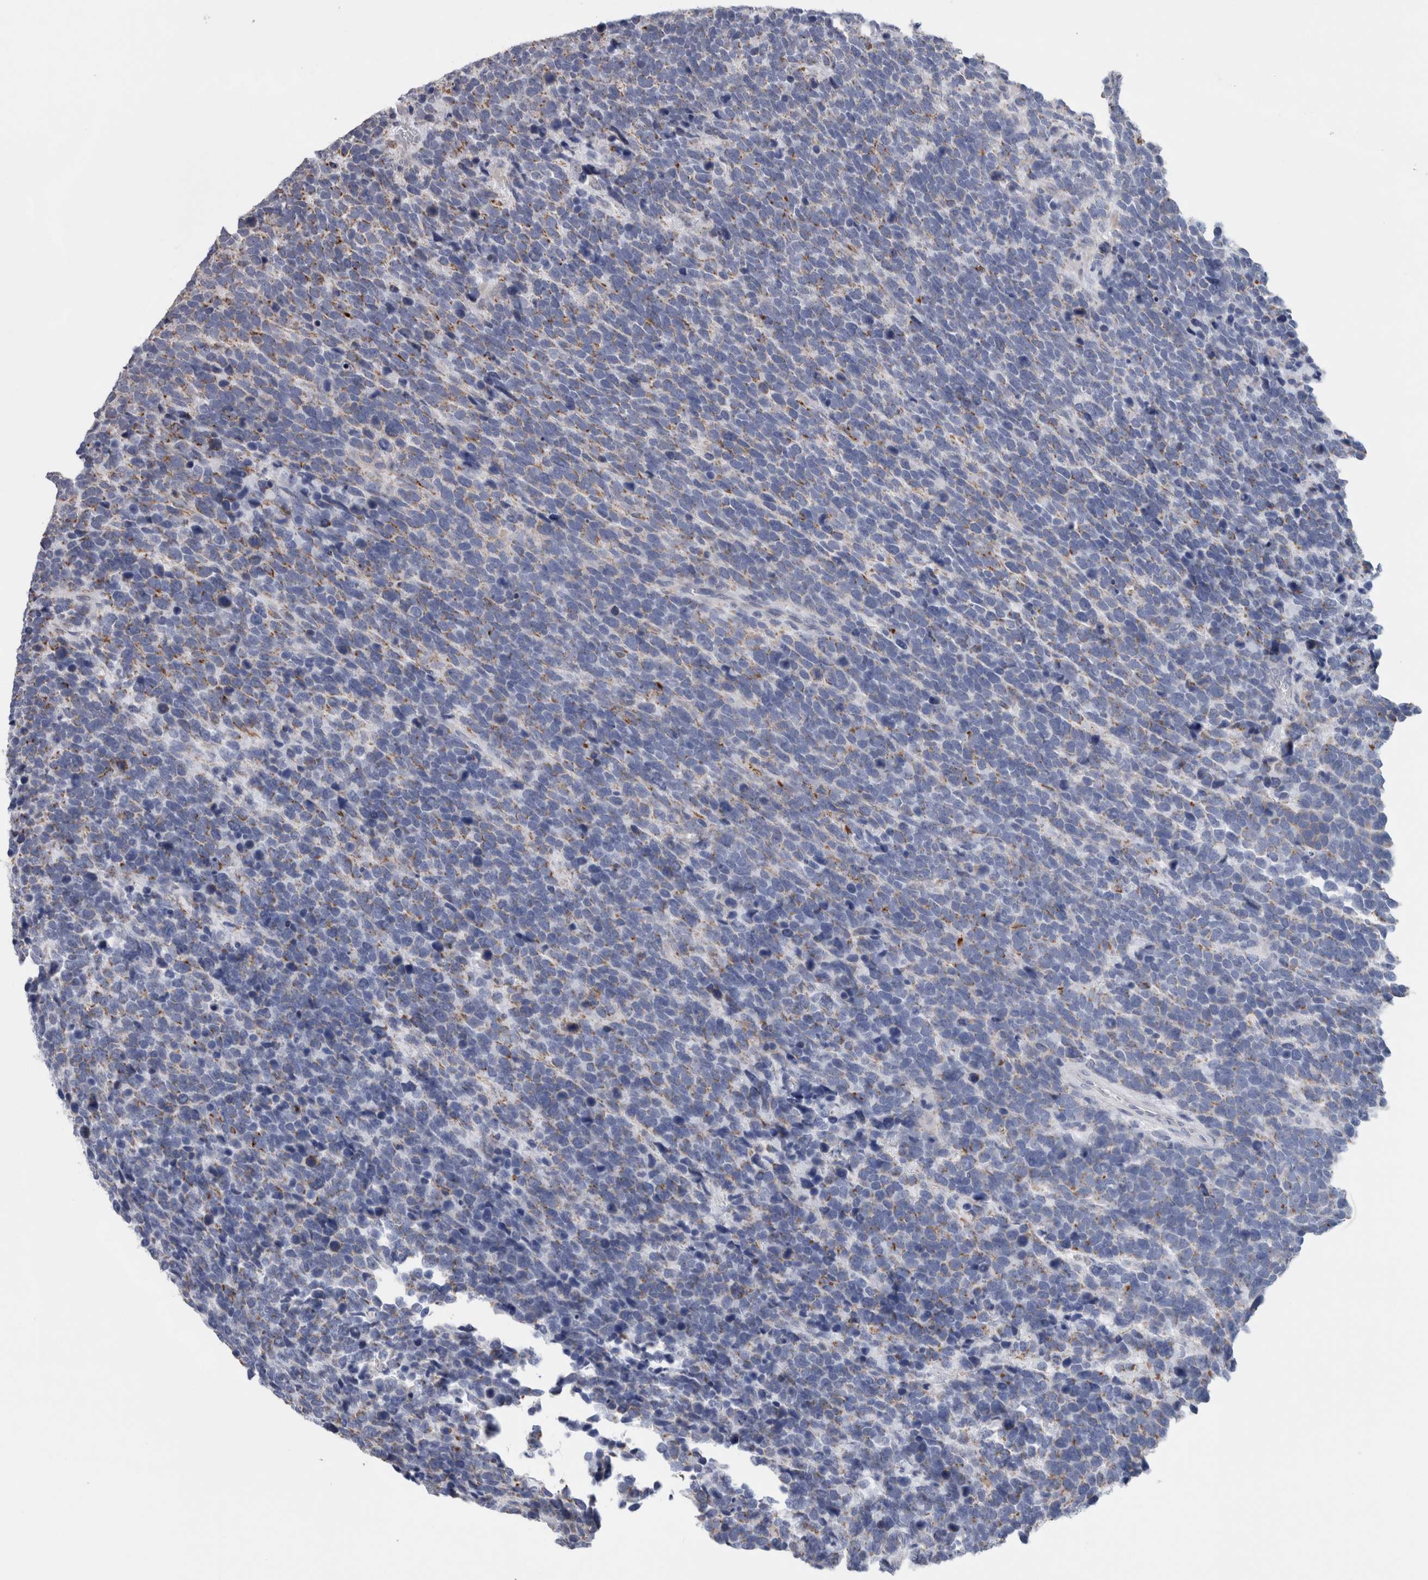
{"staining": {"intensity": "weak", "quantity": "25%-75%", "location": "cytoplasmic/membranous"}, "tissue": "urothelial cancer", "cell_type": "Tumor cells", "image_type": "cancer", "snomed": [{"axis": "morphology", "description": "Urothelial carcinoma, High grade"}, {"axis": "topography", "description": "Urinary bladder"}], "caption": "Urothelial cancer stained for a protein reveals weak cytoplasmic/membranous positivity in tumor cells.", "gene": "GDAP1", "patient": {"sex": "female", "age": 82}}